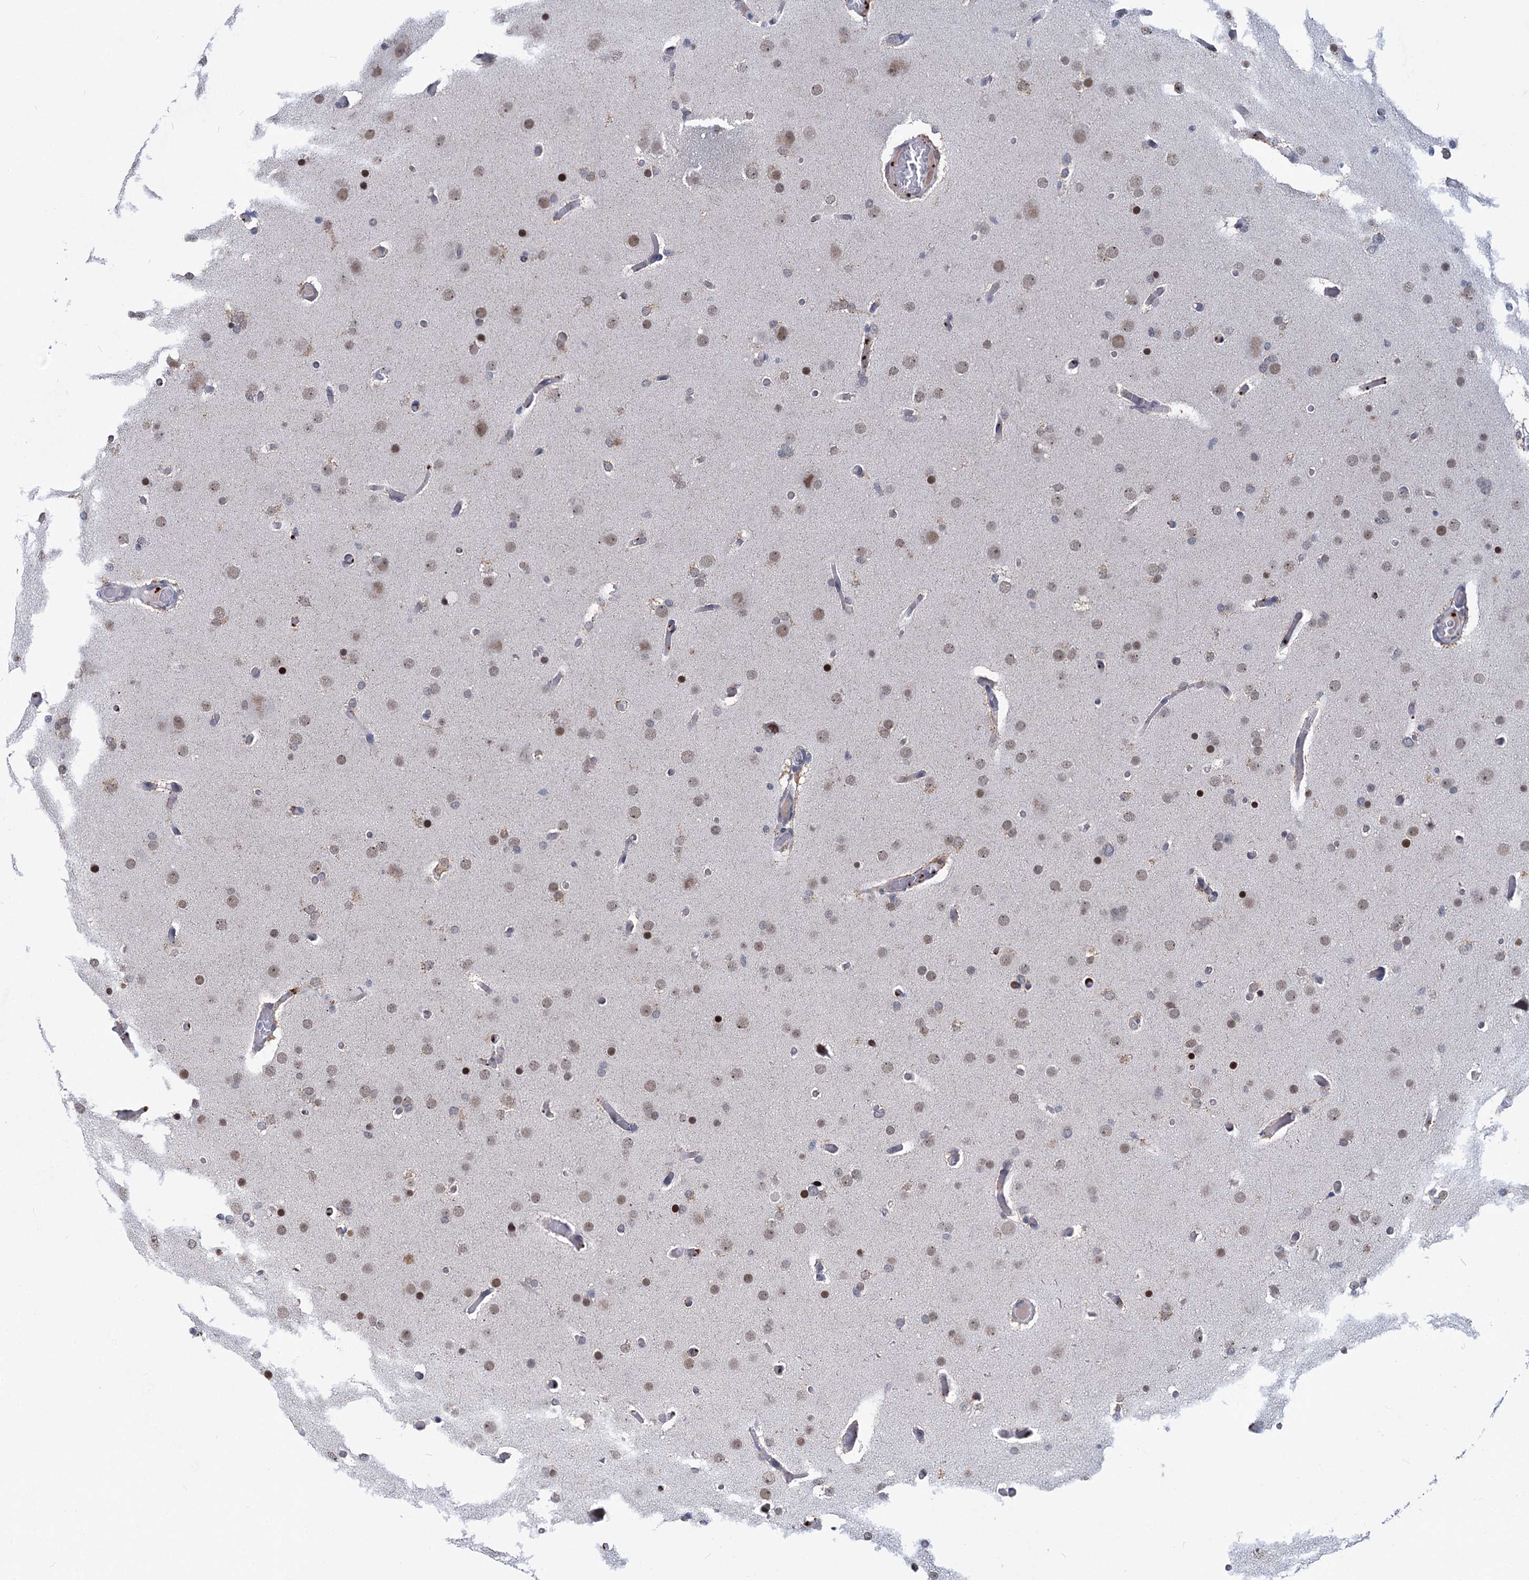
{"staining": {"intensity": "weak", "quantity": "25%-75%", "location": "nuclear"}, "tissue": "glioma", "cell_type": "Tumor cells", "image_type": "cancer", "snomed": [{"axis": "morphology", "description": "Glioma, malignant, High grade"}, {"axis": "topography", "description": "Cerebral cortex"}], "caption": "IHC of human glioma shows low levels of weak nuclear expression in approximately 25%-75% of tumor cells.", "gene": "MON2", "patient": {"sex": "female", "age": 36}}